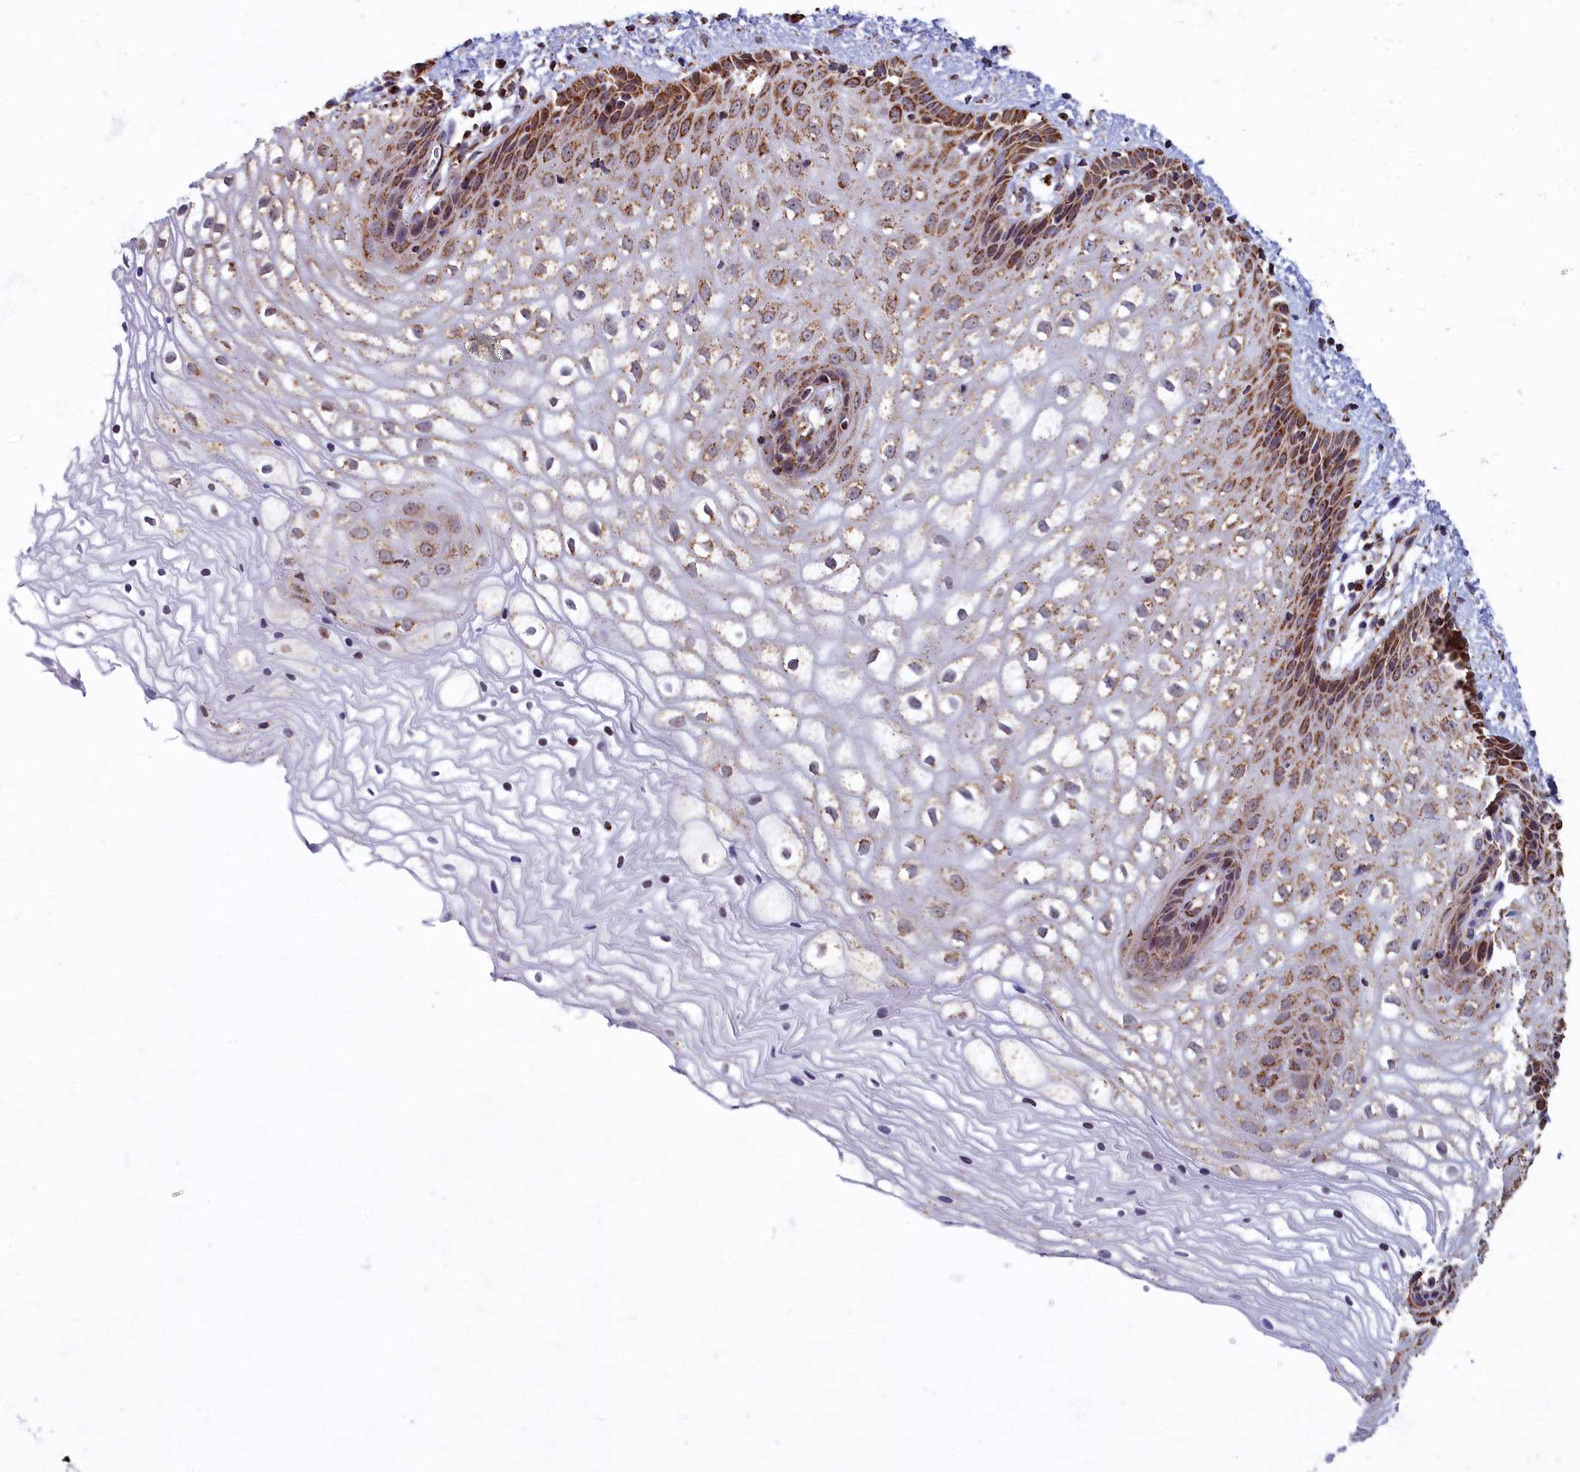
{"staining": {"intensity": "moderate", "quantity": ">75%", "location": "cytoplasmic/membranous"}, "tissue": "vagina", "cell_type": "Squamous epithelial cells", "image_type": "normal", "snomed": [{"axis": "morphology", "description": "Normal tissue, NOS"}, {"axis": "topography", "description": "Vagina"}], "caption": "A brown stain labels moderate cytoplasmic/membranous expression of a protein in squamous epithelial cells of normal human vagina. (Stains: DAB (3,3'-diaminobenzidine) in brown, nuclei in blue, Microscopy: brightfield microscopy at high magnification).", "gene": "SPR", "patient": {"sex": "female", "age": 34}}